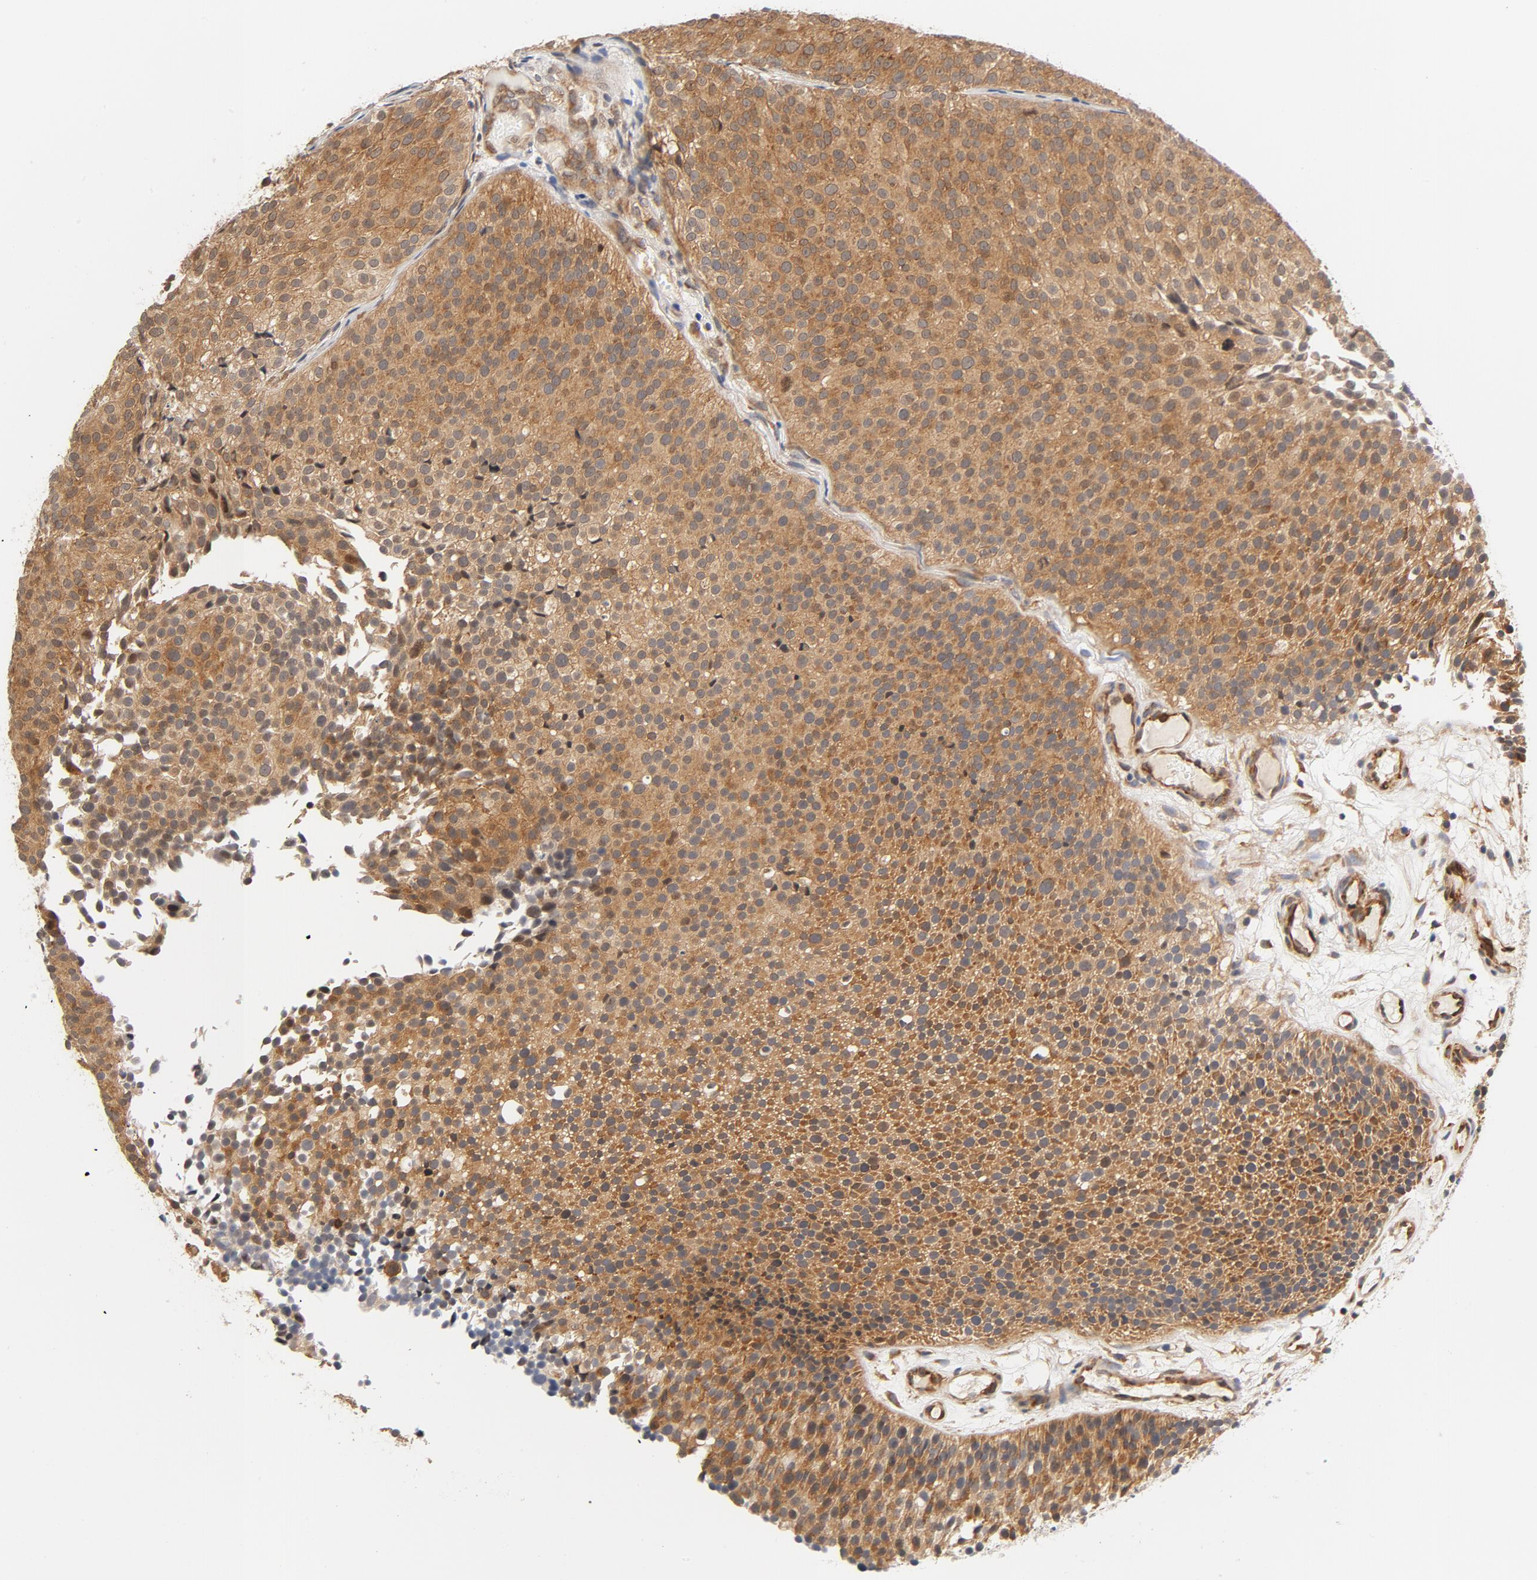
{"staining": {"intensity": "moderate", "quantity": ">75%", "location": "cytoplasmic/membranous"}, "tissue": "urothelial cancer", "cell_type": "Tumor cells", "image_type": "cancer", "snomed": [{"axis": "morphology", "description": "Urothelial carcinoma, Low grade"}, {"axis": "topography", "description": "Urinary bladder"}], "caption": "Protein expression analysis of human low-grade urothelial carcinoma reveals moderate cytoplasmic/membranous expression in approximately >75% of tumor cells.", "gene": "EIF4E", "patient": {"sex": "male", "age": 85}}